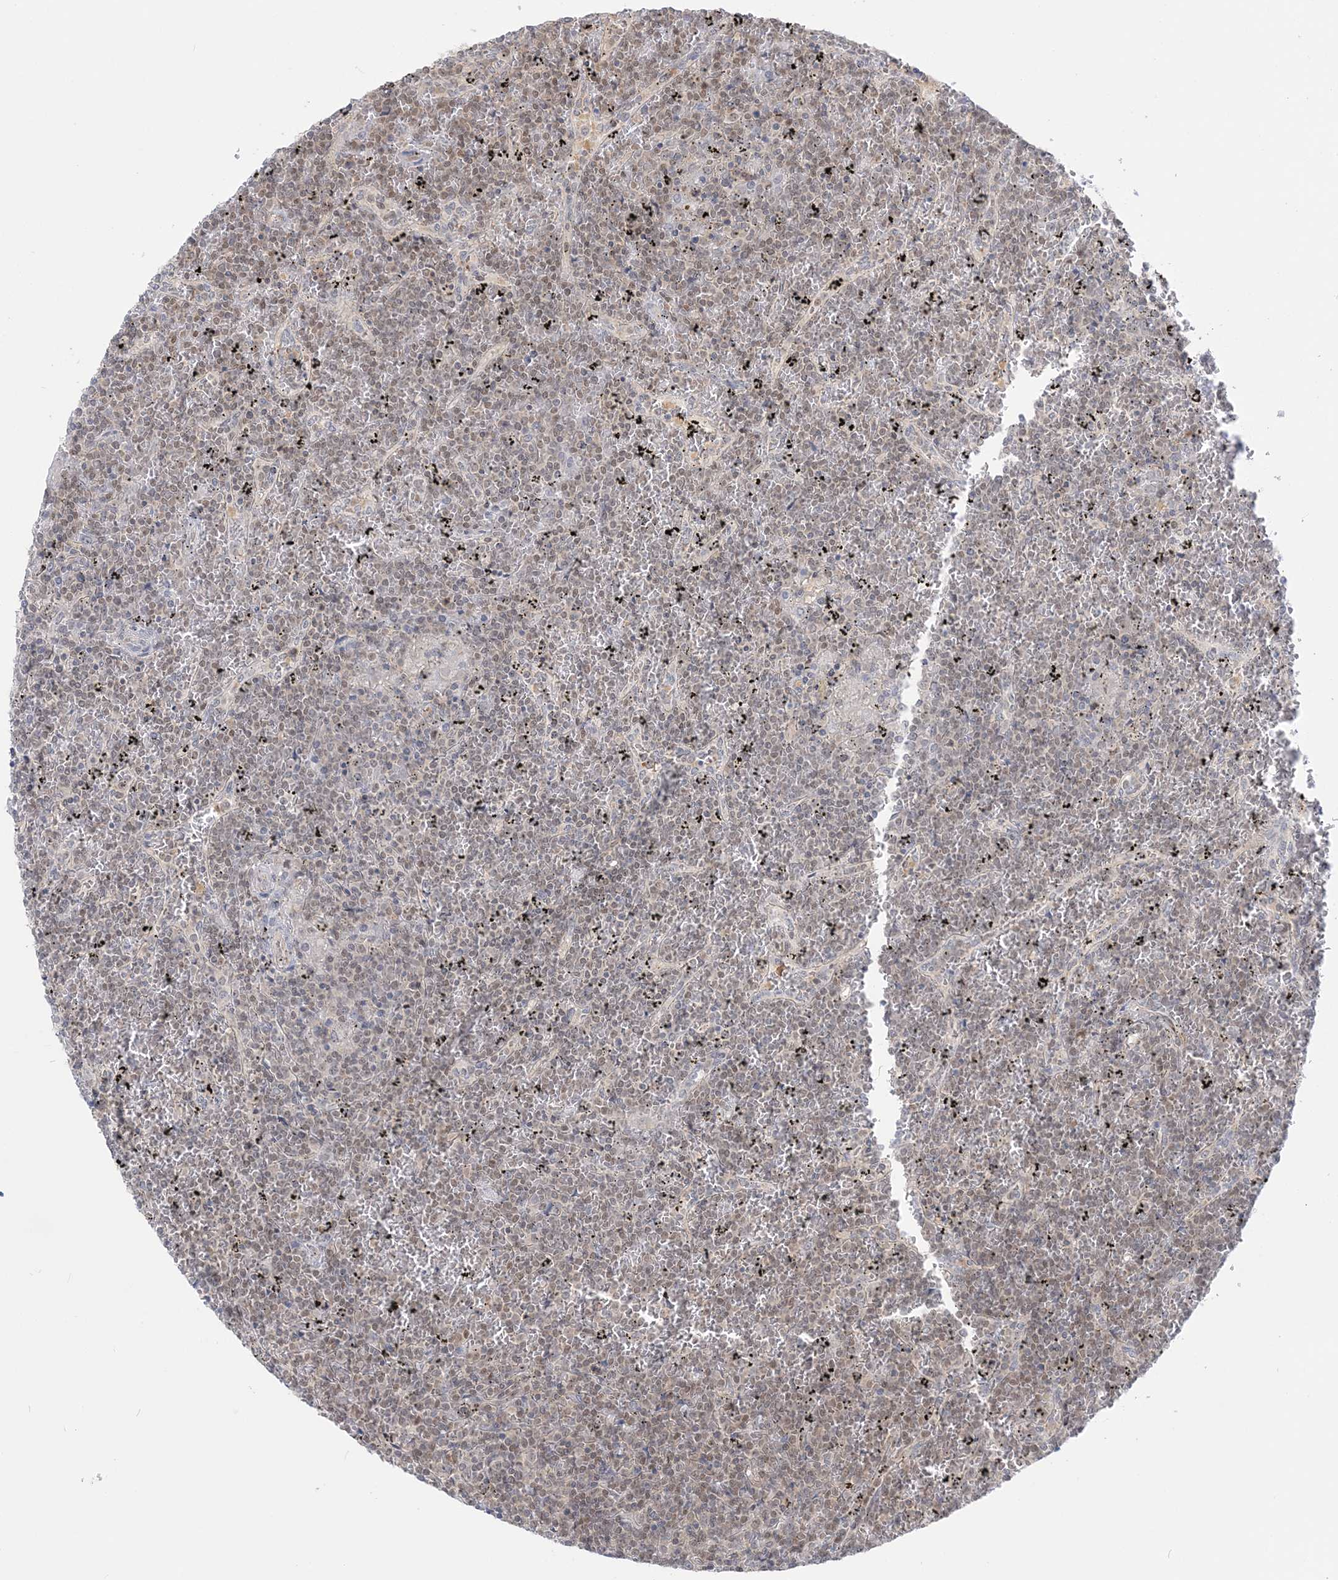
{"staining": {"intensity": "weak", "quantity": ">75%", "location": "nuclear"}, "tissue": "lymphoma", "cell_type": "Tumor cells", "image_type": "cancer", "snomed": [{"axis": "morphology", "description": "Malignant lymphoma, non-Hodgkin's type, Low grade"}, {"axis": "topography", "description": "Spleen"}], "caption": "Immunohistochemistry (DAB (3,3'-diaminobenzidine)) staining of human lymphoma exhibits weak nuclear protein staining in about >75% of tumor cells.", "gene": "THADA", "patient": {"sex": "female", "age": 19}}